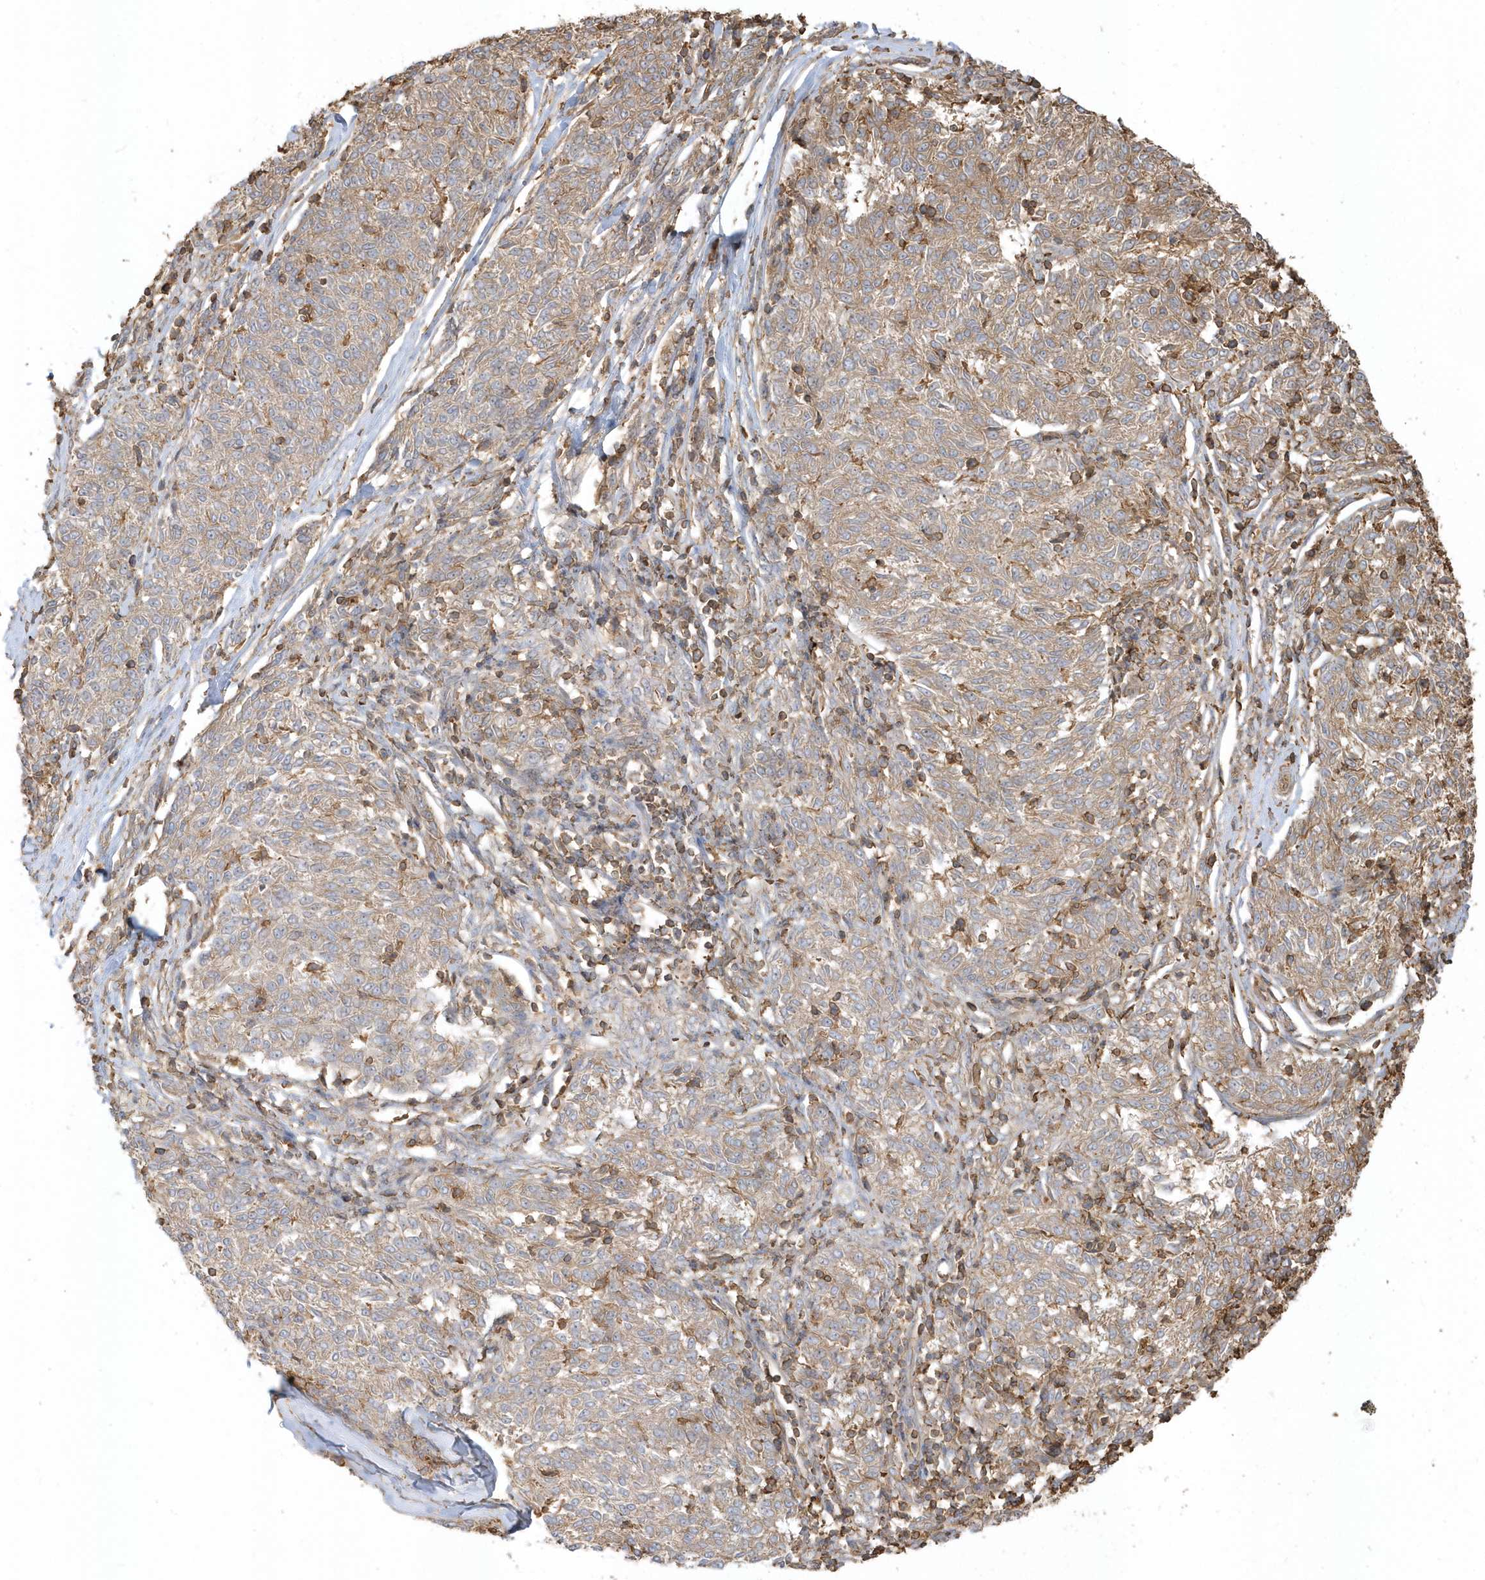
{"staining": {"intensity": "weak", "quantity": ">75%", "location": "cytoplasmic/membranous"}, "tissue": "melanoma", "cell_type": "Tumor cells", "image_type": "cancer", "snomed": [{"axis": "morphology", "description": "Malignant melanoma, NOS"}, {"axis": "topography", "description": "Skin"}], "caption": "A brown stain shows weak cytoplasmic/membranous positivity of a protein in human melanoma tumor cells.", "gene": "ZBTB8A", "patient": {"sex": "female", "age": 72}}